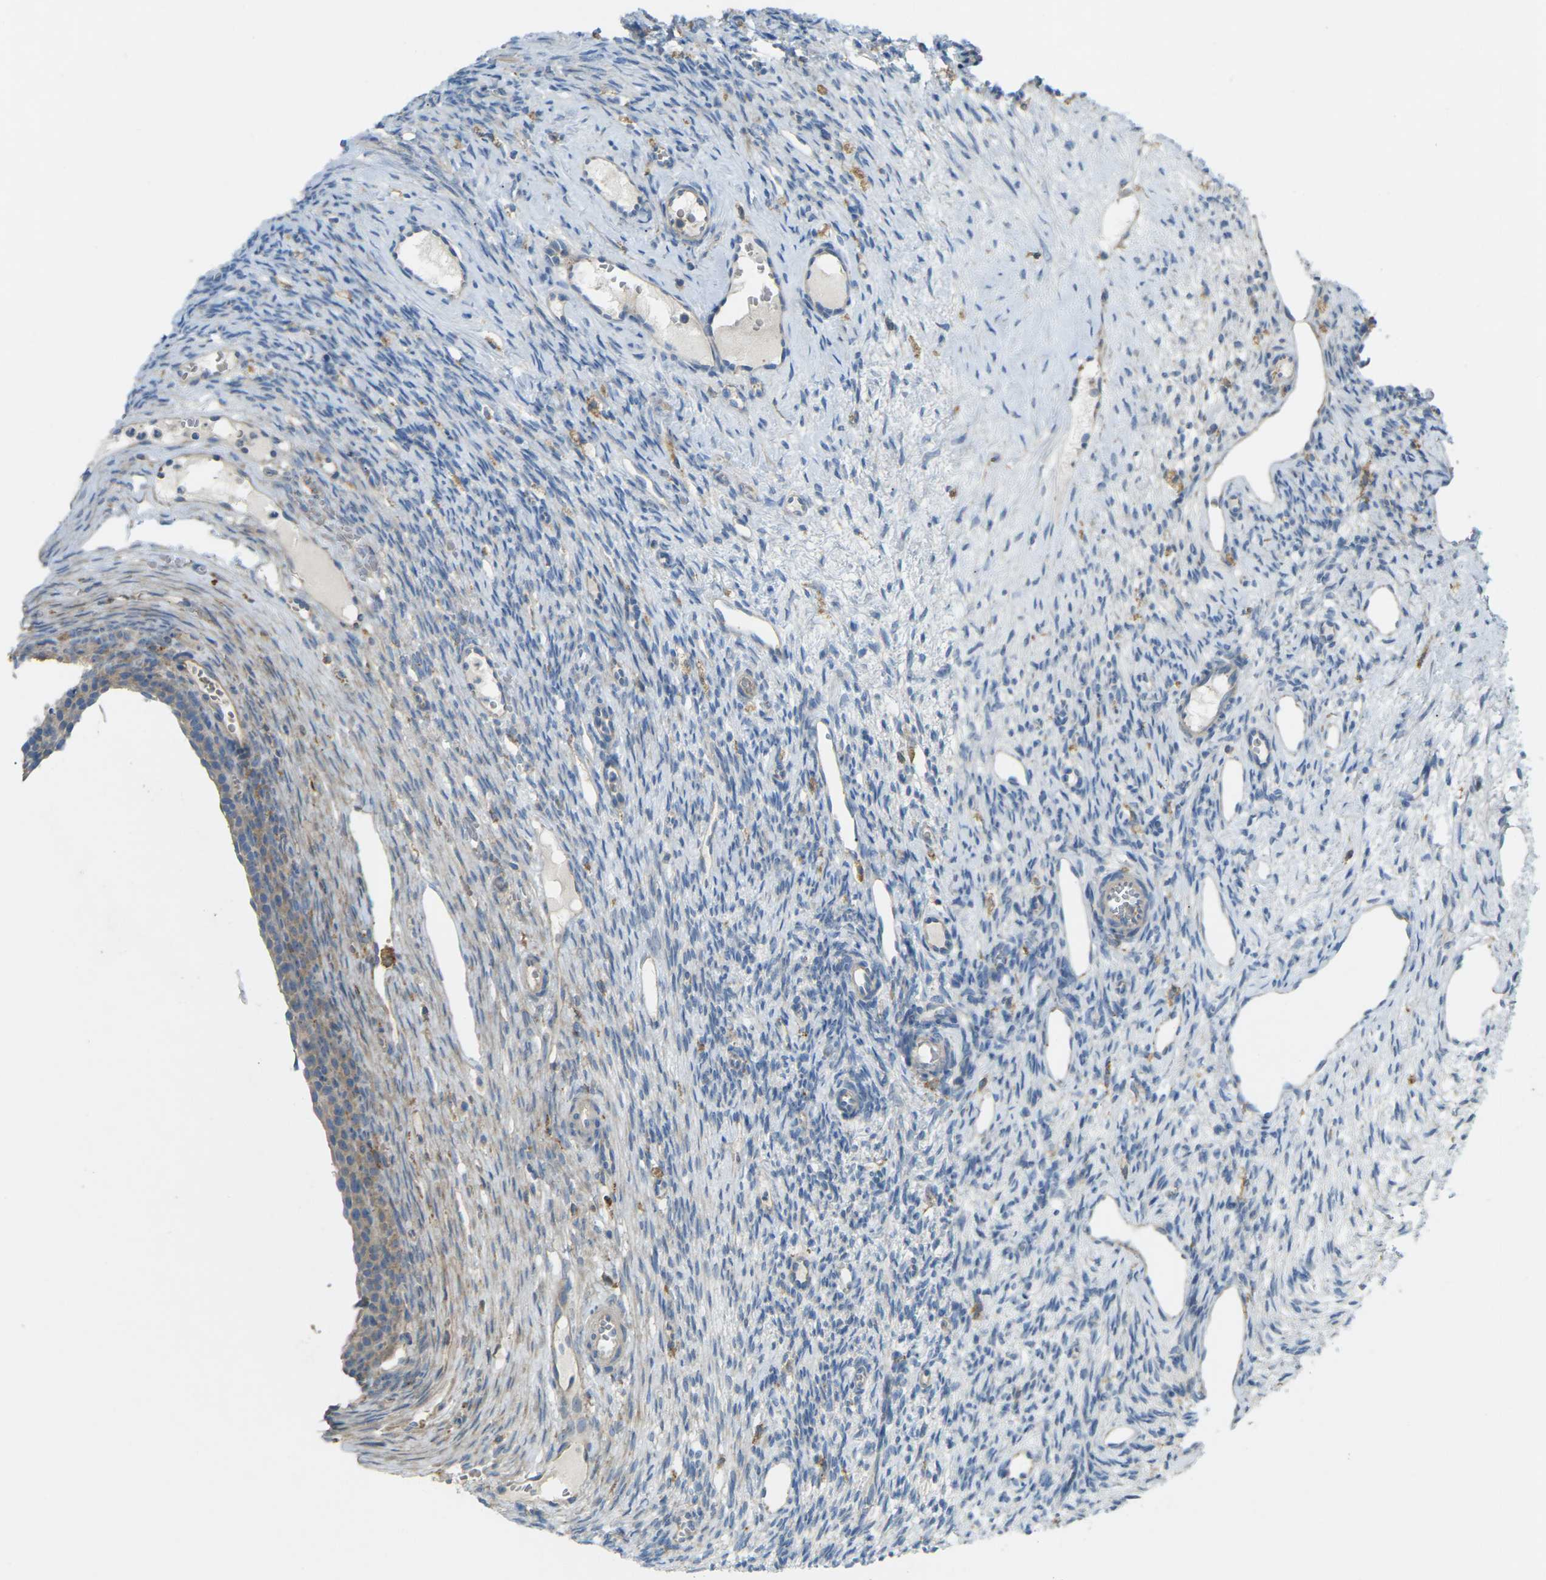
{"staining": {"intensity": "weak", "quantity": ">75%", "location": "cytoplasmic/membranous"}, "tissue": "ovary", "cell_type": "Follicle cells", "image_type": "normal", "snomed": [{"axis": "morphology", "description": "Normal tissue, NOS"}, {"axis": "topography", "description": "Ovary"}], "caption": "A high-resolution image shows IHC staining of normal ovary, which exhibits weak cytoplasmic/membranous positivity in about >75% of follicle cells.", "gene": "MYLK4", "patient": {"sex": "female", "age": 33}}